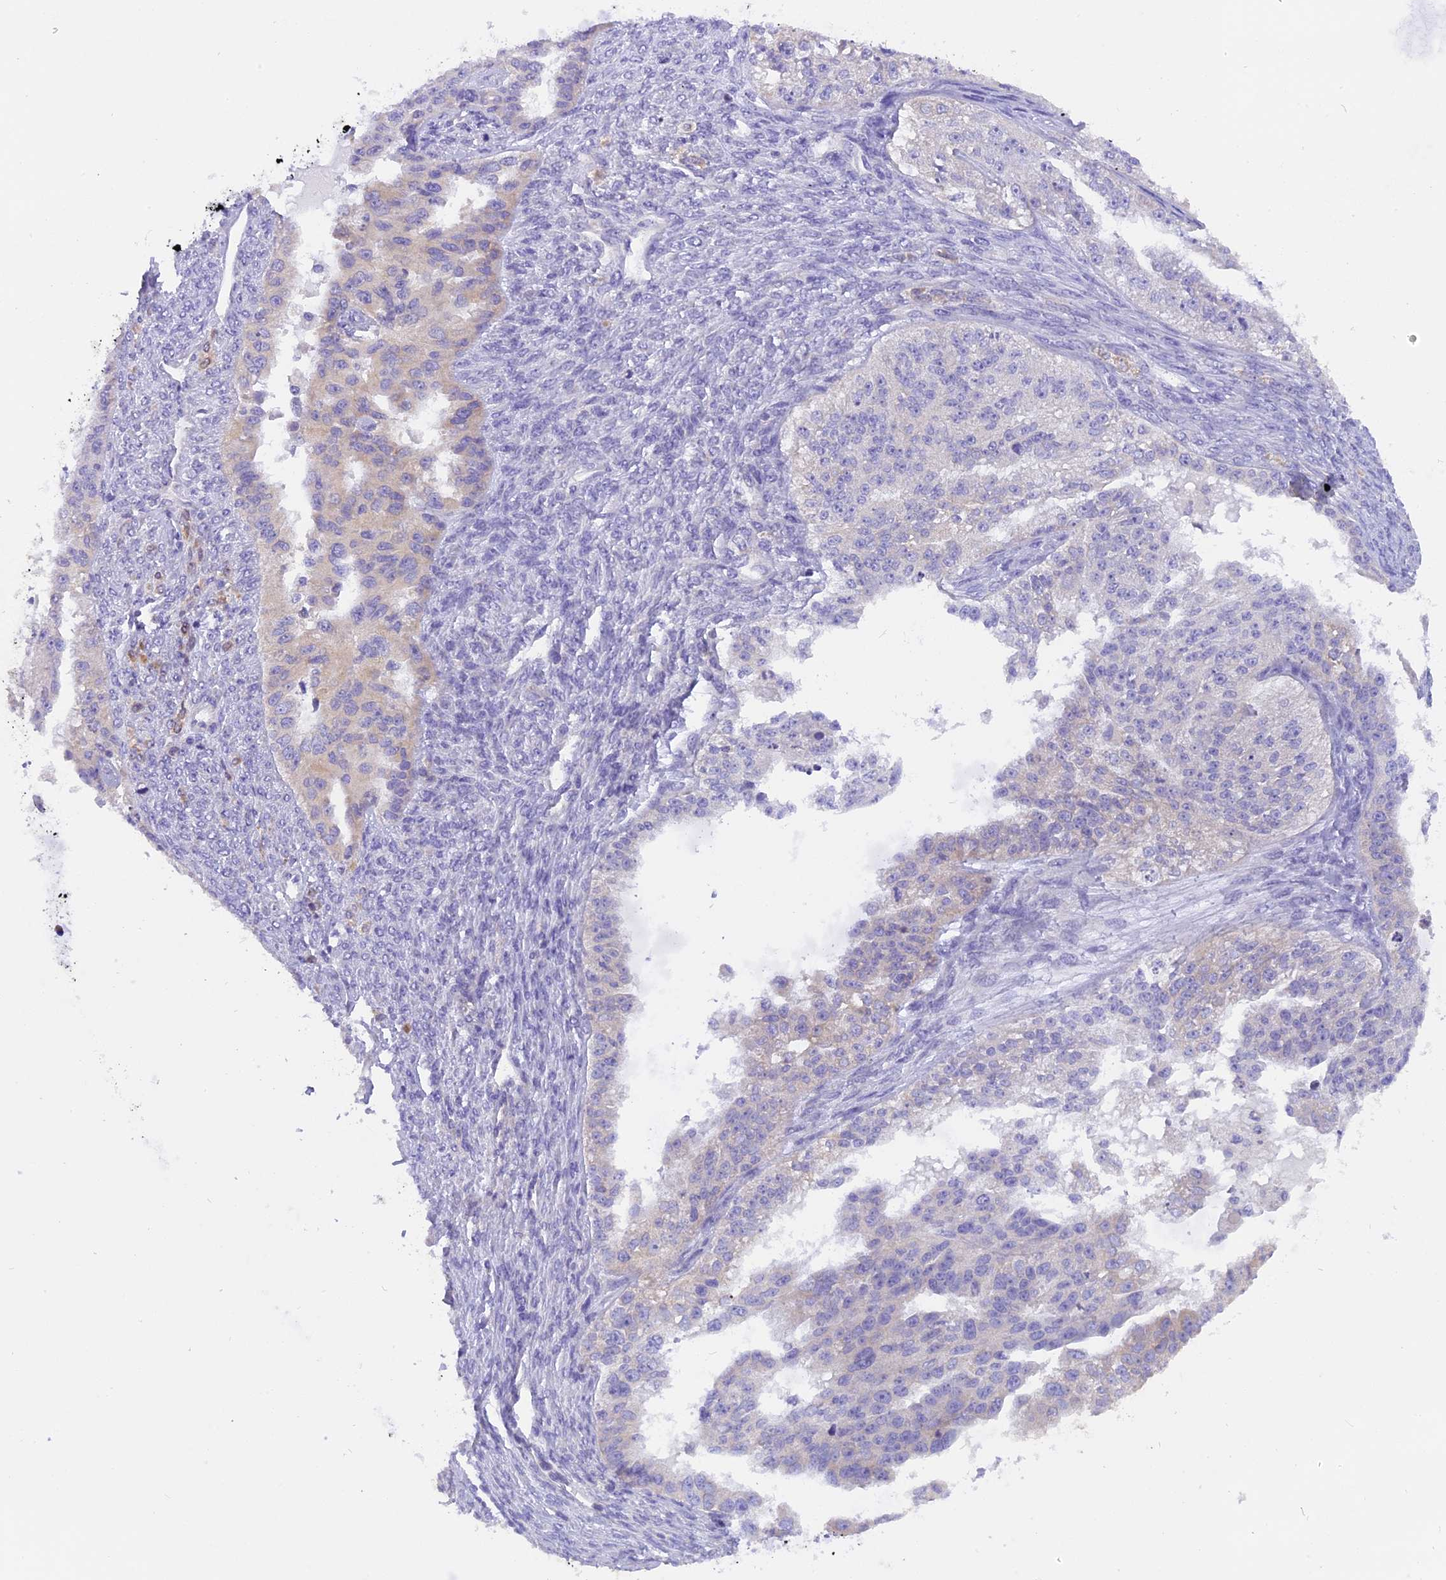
{"staining": {"intensity": "negative", "quantity": "none", "location": "none"}, "tissue": "ovarian cancer", "cell_type": "Tumor cells", "image_type": "cancer", "snomed": [{"axis": "morphology", "description": "Cystadenocarcinoma, serous, NOS"}, {"axis": "topography", "description": "Ovary"}], "caption": "IHC image of neoplastic tissue: ovarian cancer (serous cystadenocarcinoma) stained with DAB (3,3'-diaminobenzidine) displays no significant protein expression in tumor cells. Brightfield microscopy of immunohistochemistry stained with DAB (3,3'-diaminobenzidine) (brown) and hematoxylin (blue), captured at high magnification.", "gene": "TRIM3", "patient": {"sex": "female", "age": 58}}